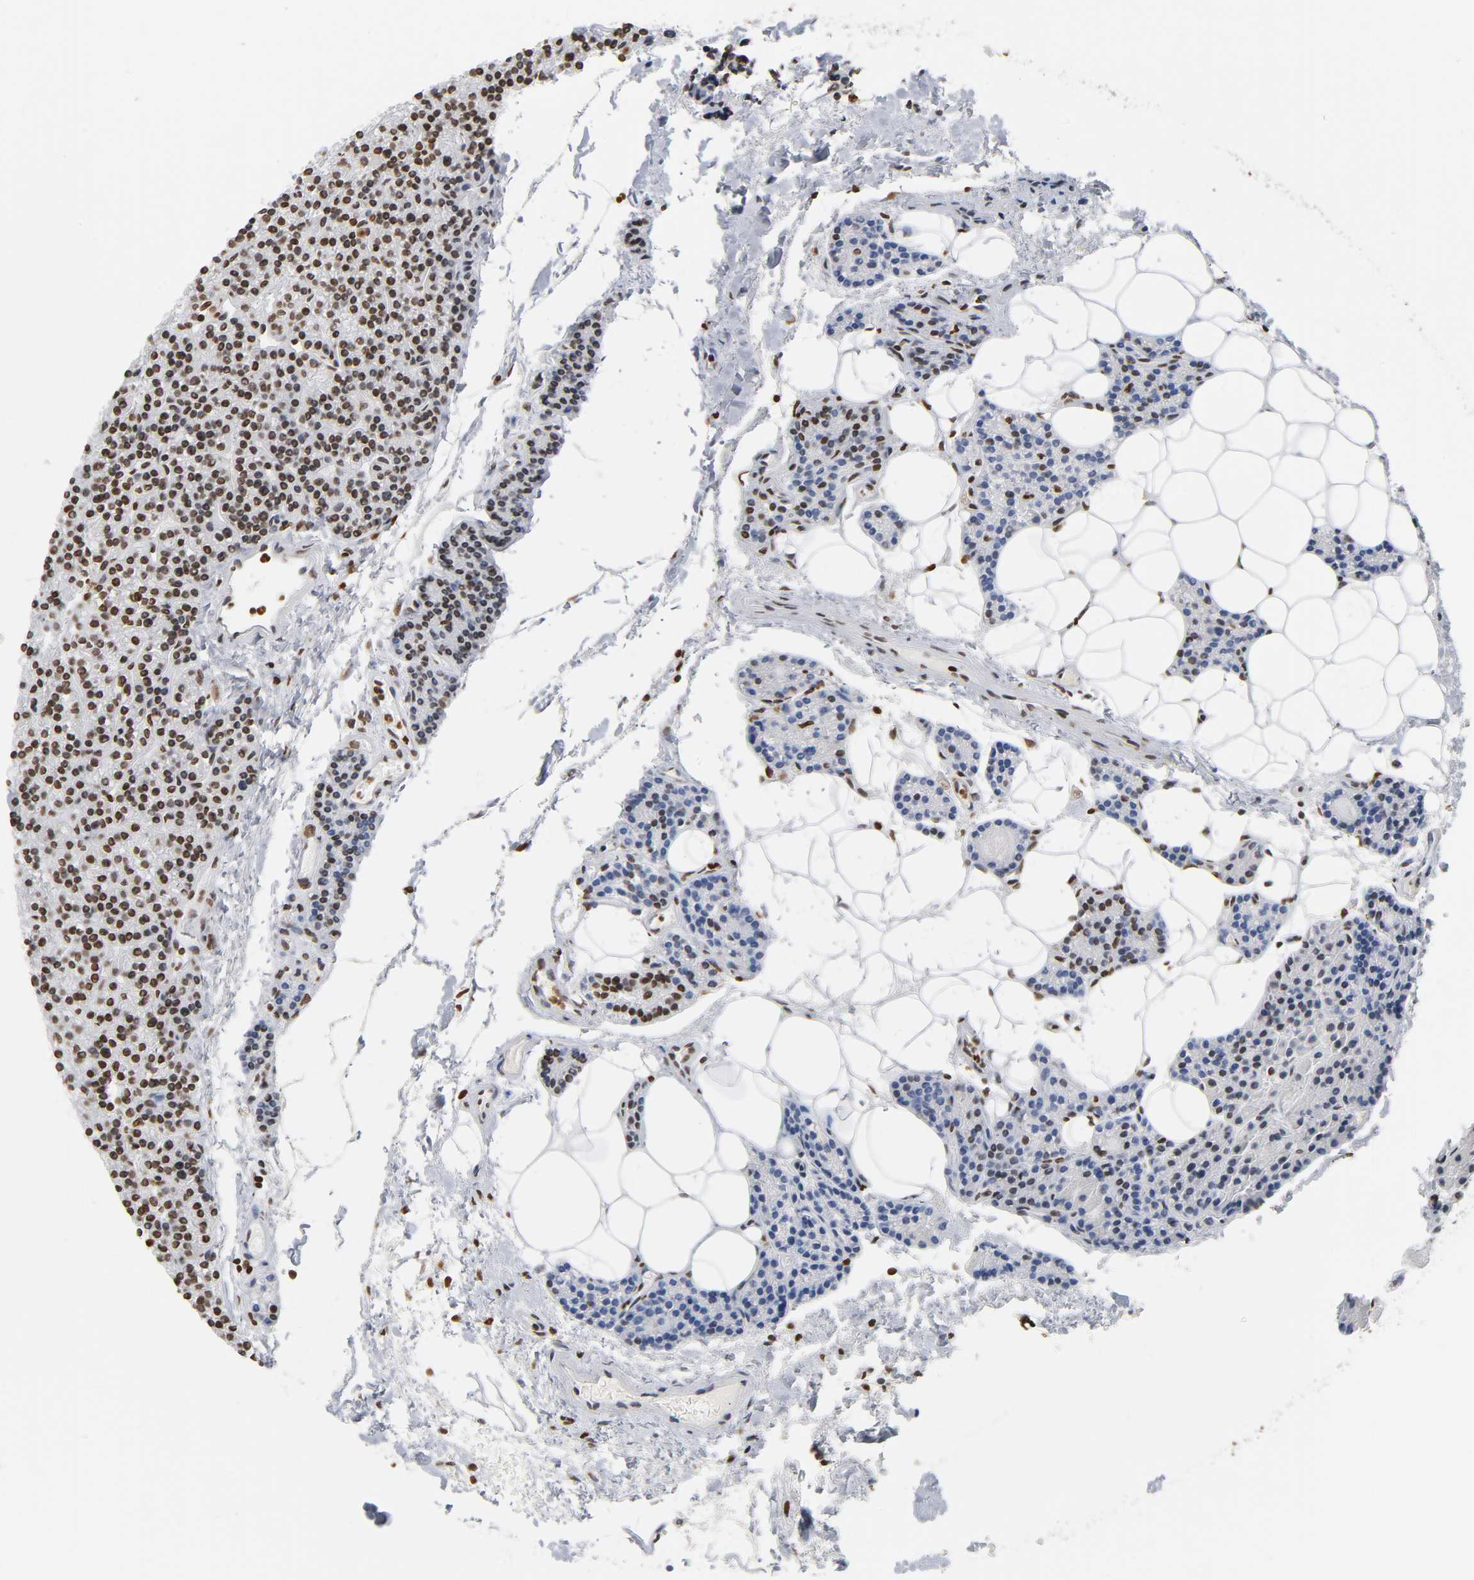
{"staining": {"intensity": "strong", "quantity": "25%-75%", "location": "nuclear"}, "tissue": "parathyroid gland", "cell_type": "Glandular cells", "image_type": "normal", "snomed": [{"axis": "morphology", "description": "Normal tissue, NOS"}, {"axis": "topography", "description": "Parathyroid gland"}], "caption": "Parathyroid gland stained with immunohistochemistry (IHC) demonstrates strong nuclear staining in approximately 25%-75% of glandular cells. (IHC, brightfield microscopy, high magnification).", "gene": "HOXA6", "patient": {"sex": "female", "age": 50}}